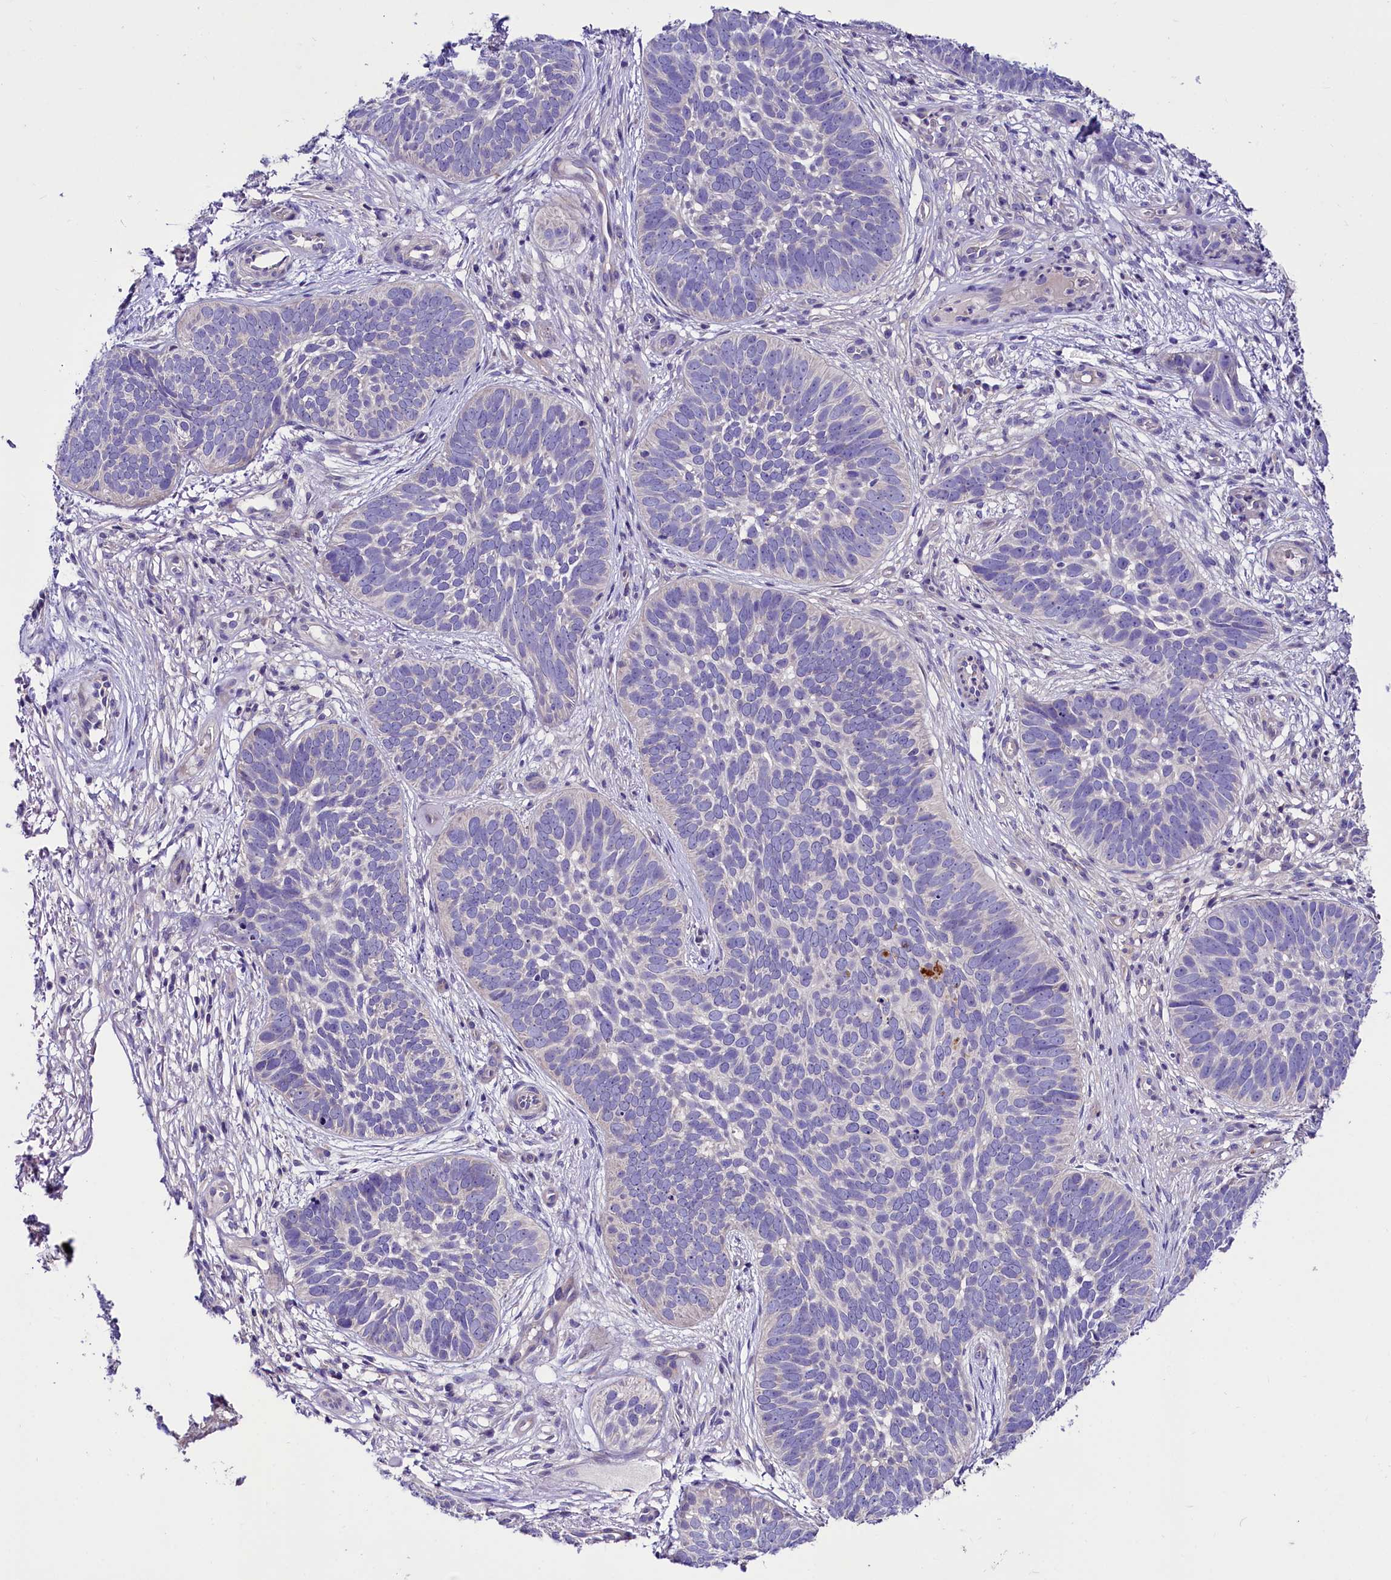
{"staining": {"intensity": "negative", "quantity": "none", "location": "none"}, "tissue": "skin cancer", "cell_type": "Tumor cells", "image_type": "cancer", "snomed": [{"axis": "morphology", "description": "Basal cell carcinoma"}, {"axis": "topography", "description": "Skin"}], "caption": "Immunohistochemistry (IHC) of human basal cell carcinoma (skin) demonstrates no positivity in tumor cells. (Brightfield microscopy of DAB IHC at high magnification).", "gene": "ABHD5", "patient": {"sex": "male", "age": 89}}